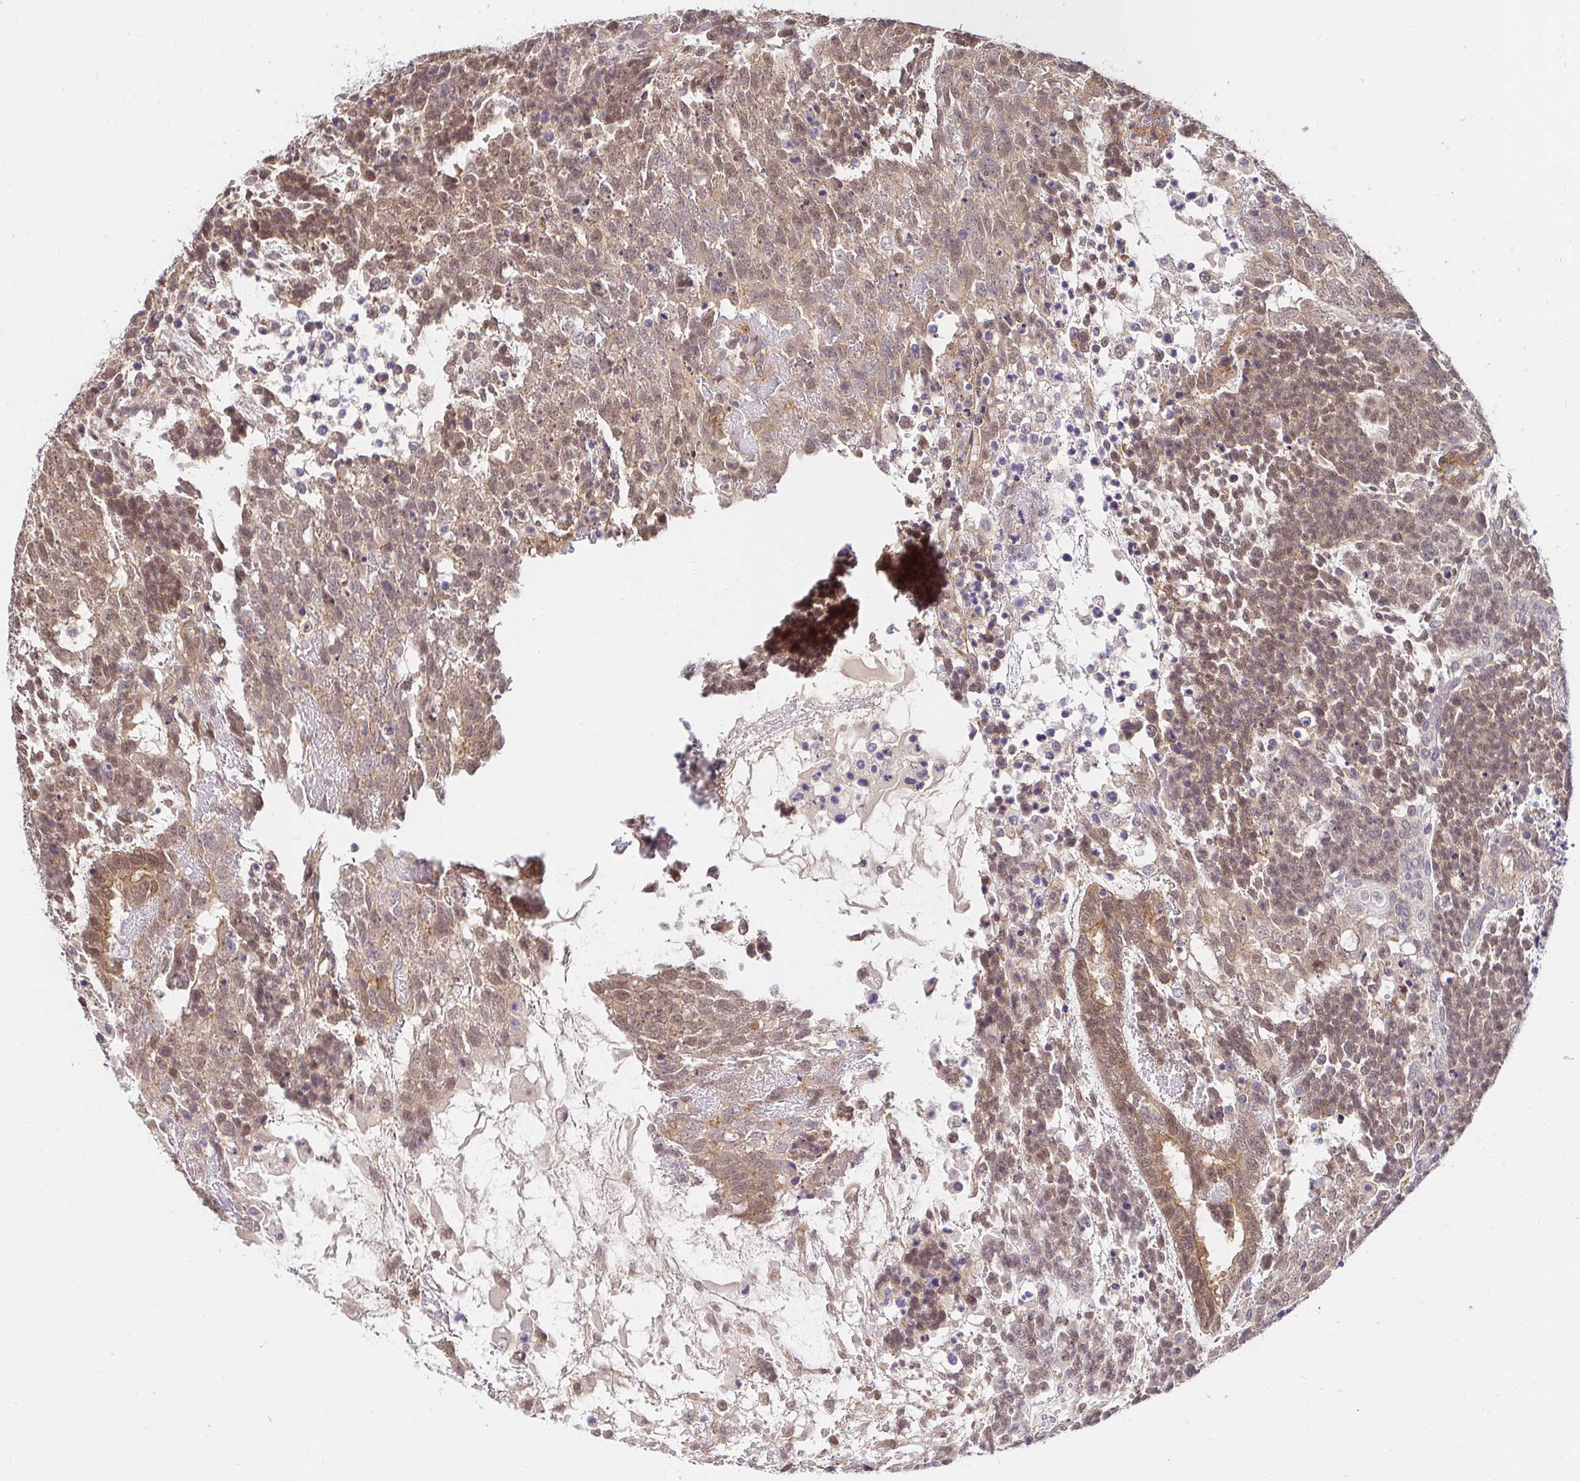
{"staining": {"intensity": "moderate", "quantity": ">75%", "location": "cytoplasmic/membranous,nuclear"}, "tissue": "testis cancer", "cell_type": "Tumor cells", "image_type": "cancer", "snomed": [{"axis": "morphology", "description": "Carcinoma, Embryonal, NOS"}, {"axis": "topography", "description": "Testis"}], "caption": "High-magnification brightfield microscopy of testis cancer (embryonal carcinoma) stained with DAB (brown) and counterstained with hematoxylin (blue). tumor cells exhibit moderate cytoplasmic/membranous and nuclear positivity is present in approximately>75% of cells.", "gene": "YAP1", "patient": {"sex": "male", "age": 23}}